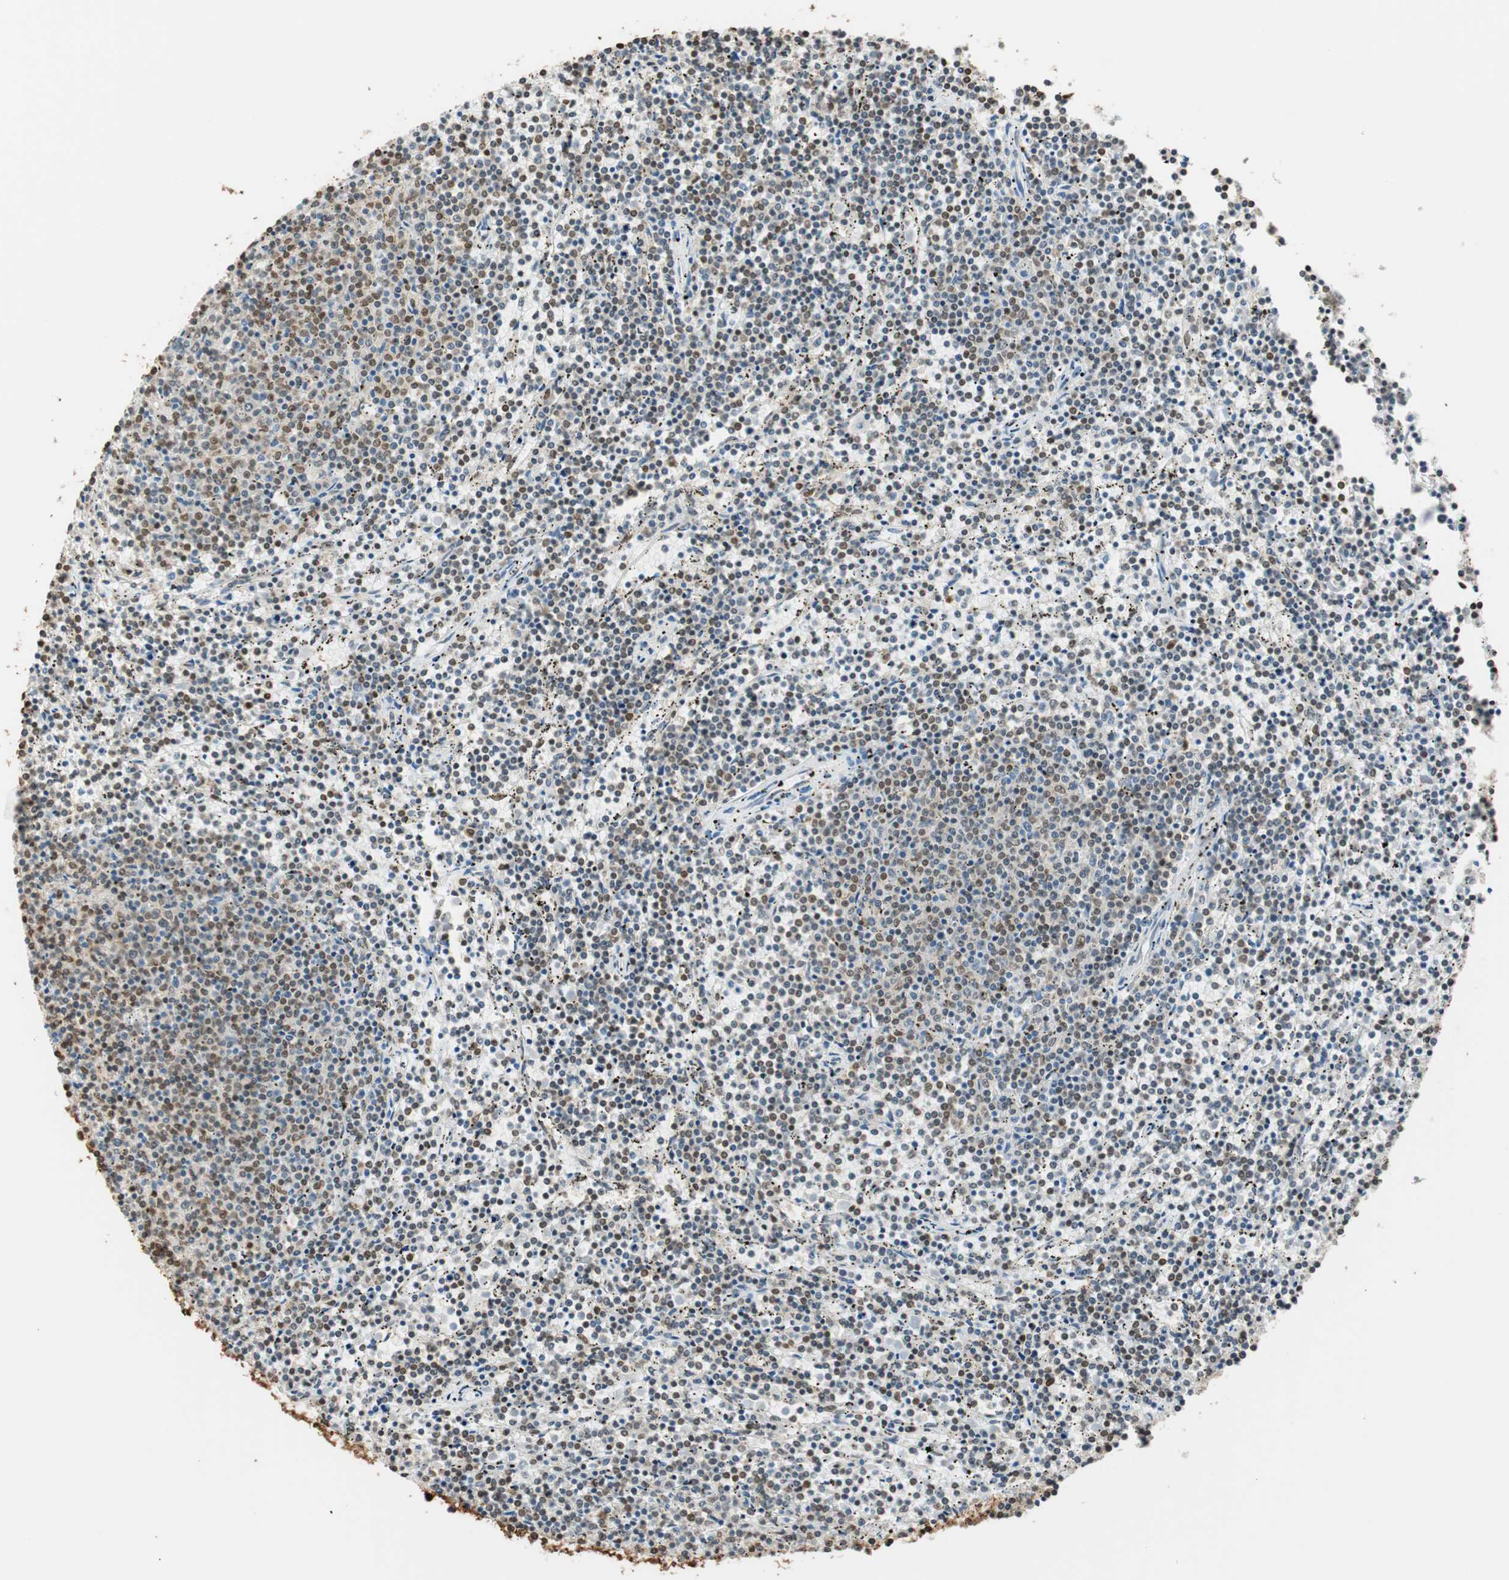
{"staining": {"intensity": "negative", "quantity": "none", "location": "none"}, "tissue": "lymphoma", "cell_type": "Tumor cells", "image_type": "cancer", "snomed": [{"axis": "morphology", "description": "Malignant lymphoma, non-Hodgkin's type, Low grade"}, {"axis": "topography", "description": "Spleen"}], "caption": "Tumor cells are negative for protein expression in human lymphoma. (Brightfield microscopy of DAB immunohistochemistry (IHC) at high magnification).", "gene": "FANCG", "patient": {"sex": "female", "age": 50}}